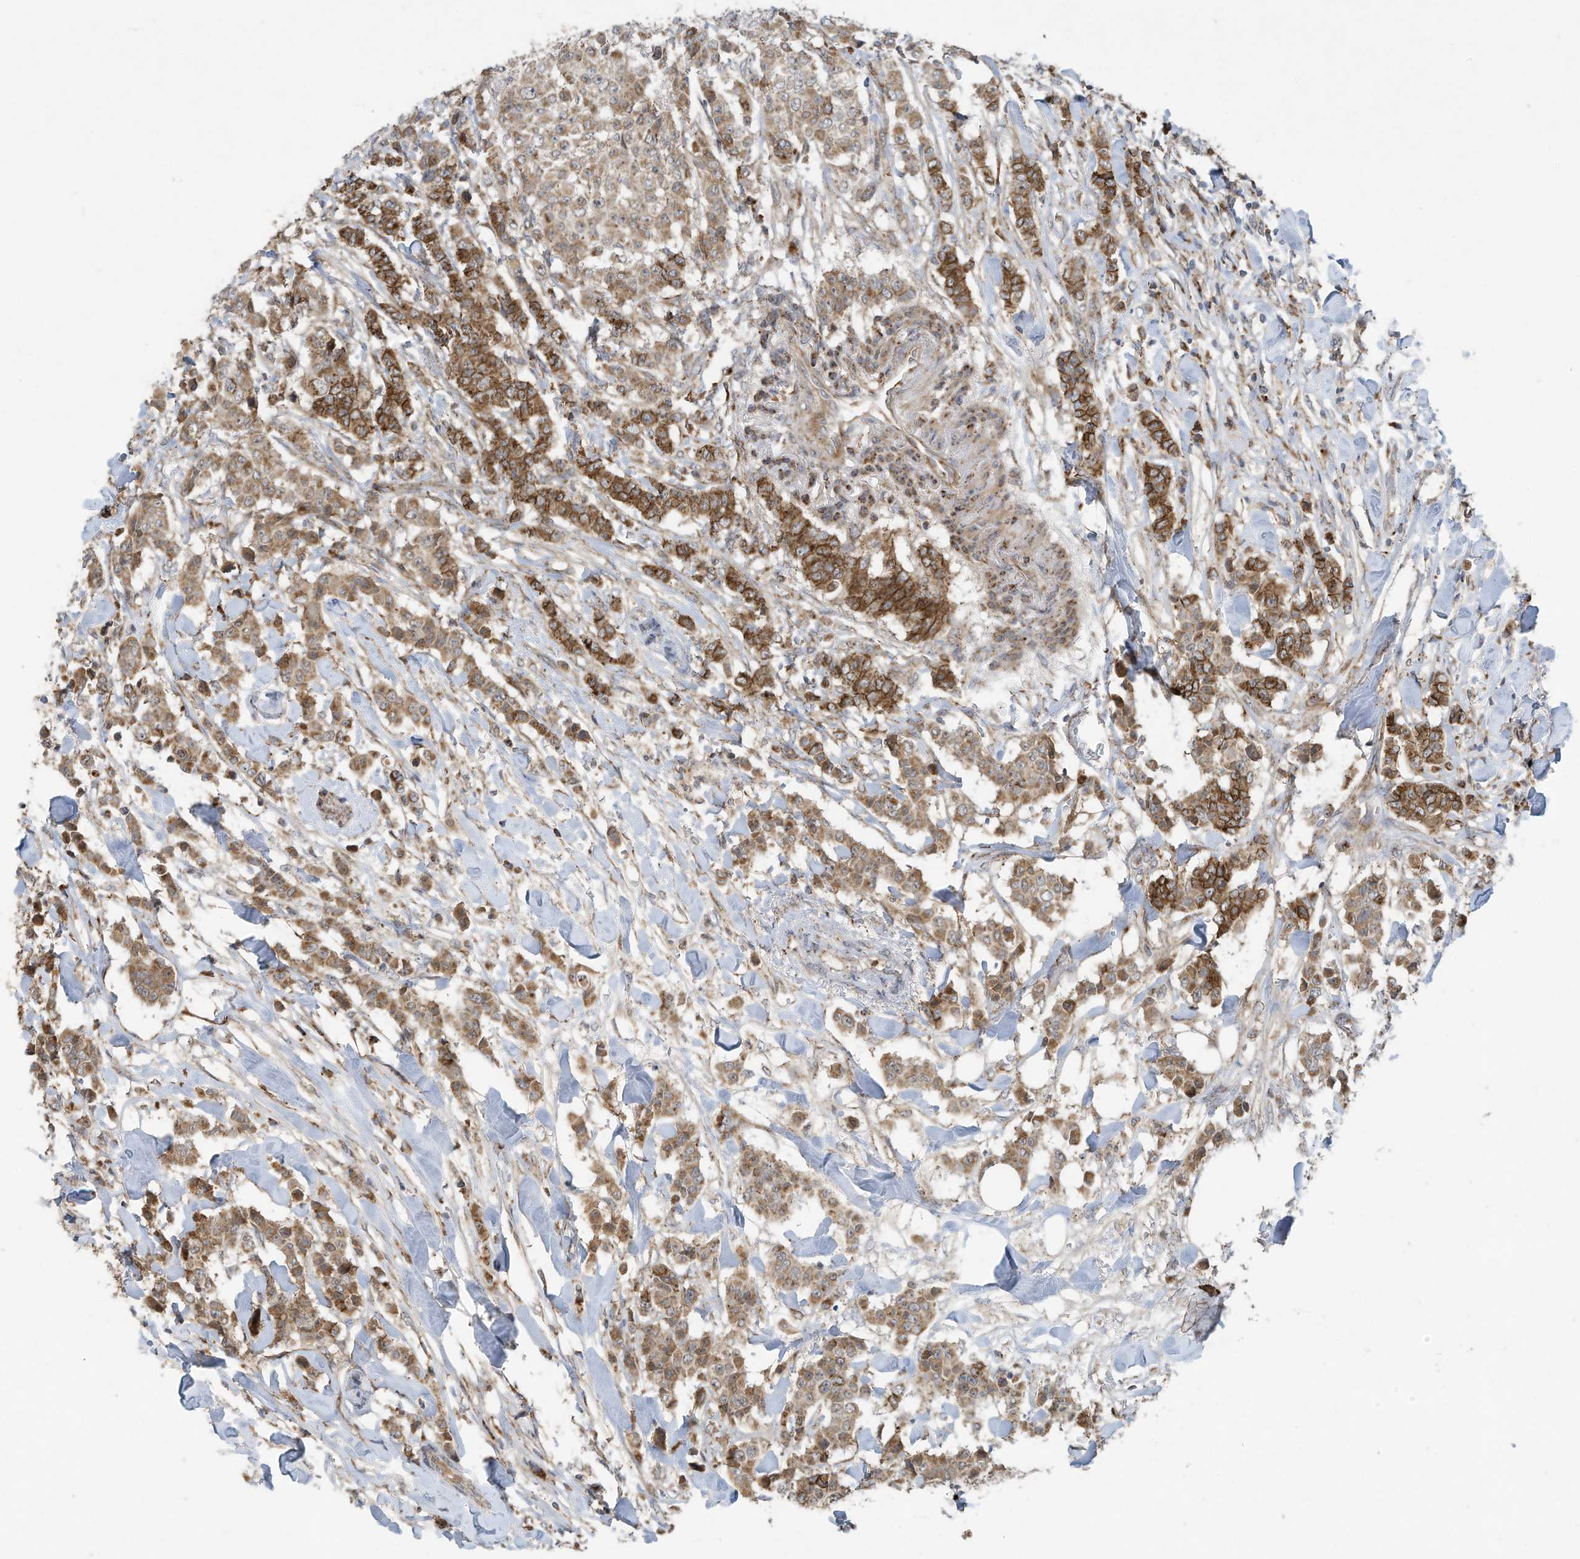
{"staining": {"intensity": "moderate", "quantity": ">75%", "location": "cytoplasmic/membranous"}, "tissue": "breast cancer", "cell_type": "Tumor cells", "image_type": "cancer", "snomed": [{"axis": "morphology", "description": "Duct carcinoma"}, {"axis": "topography", "description": "Breast"}], "caption": "Protein staining displays moderate cytoplasmic/membranous expression in about >75% of tumor cells in breast invasive ductal carcinoma. The protein of interest is stained brown, and the nuclei are stained in blue (DAB (3,3'-diaminobenzidine) IHC with brightfield microscopy, high magnification).", "gene": "C2orf74", "patient": {"sex": "female", "age": 40}}